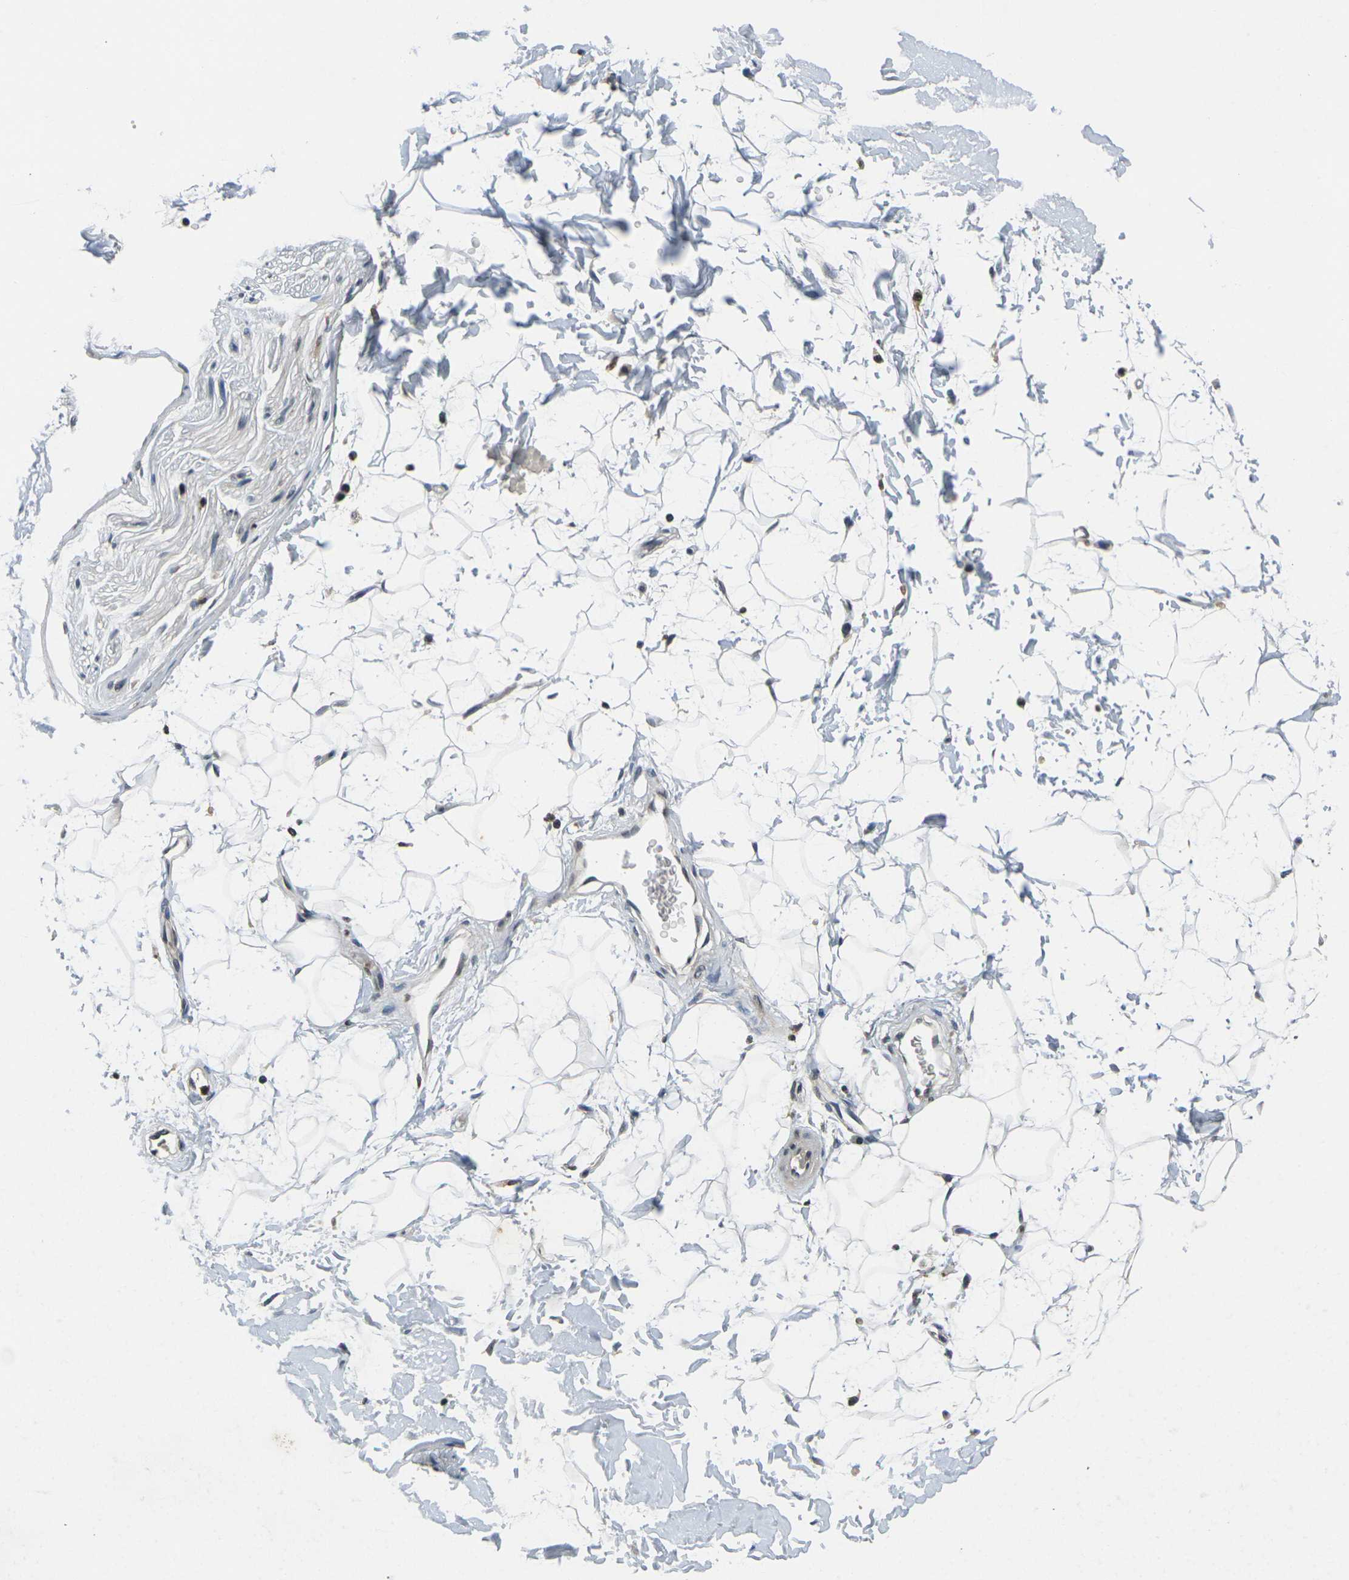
{"staining": {"intensity": "negative", "quantity": "none", "location": "none"}, "tissue": "adipose tissue", "cell_type": "Adipocytes", "image_type": "normal", "snomed": [{"axis": "morphology", "description": "Normal tissue, NOS"}, {"axis": "topography", "description": "Soft tissue"}], "caption": "Adipocytes show no significant expression in unremarkable adipose tissue. The staining is performed using DAB brown chromogen with nuclei counter-stained in using hematoxylin.", "gene": "C1QC", "patient": {"sex": "male", "age": 72}}